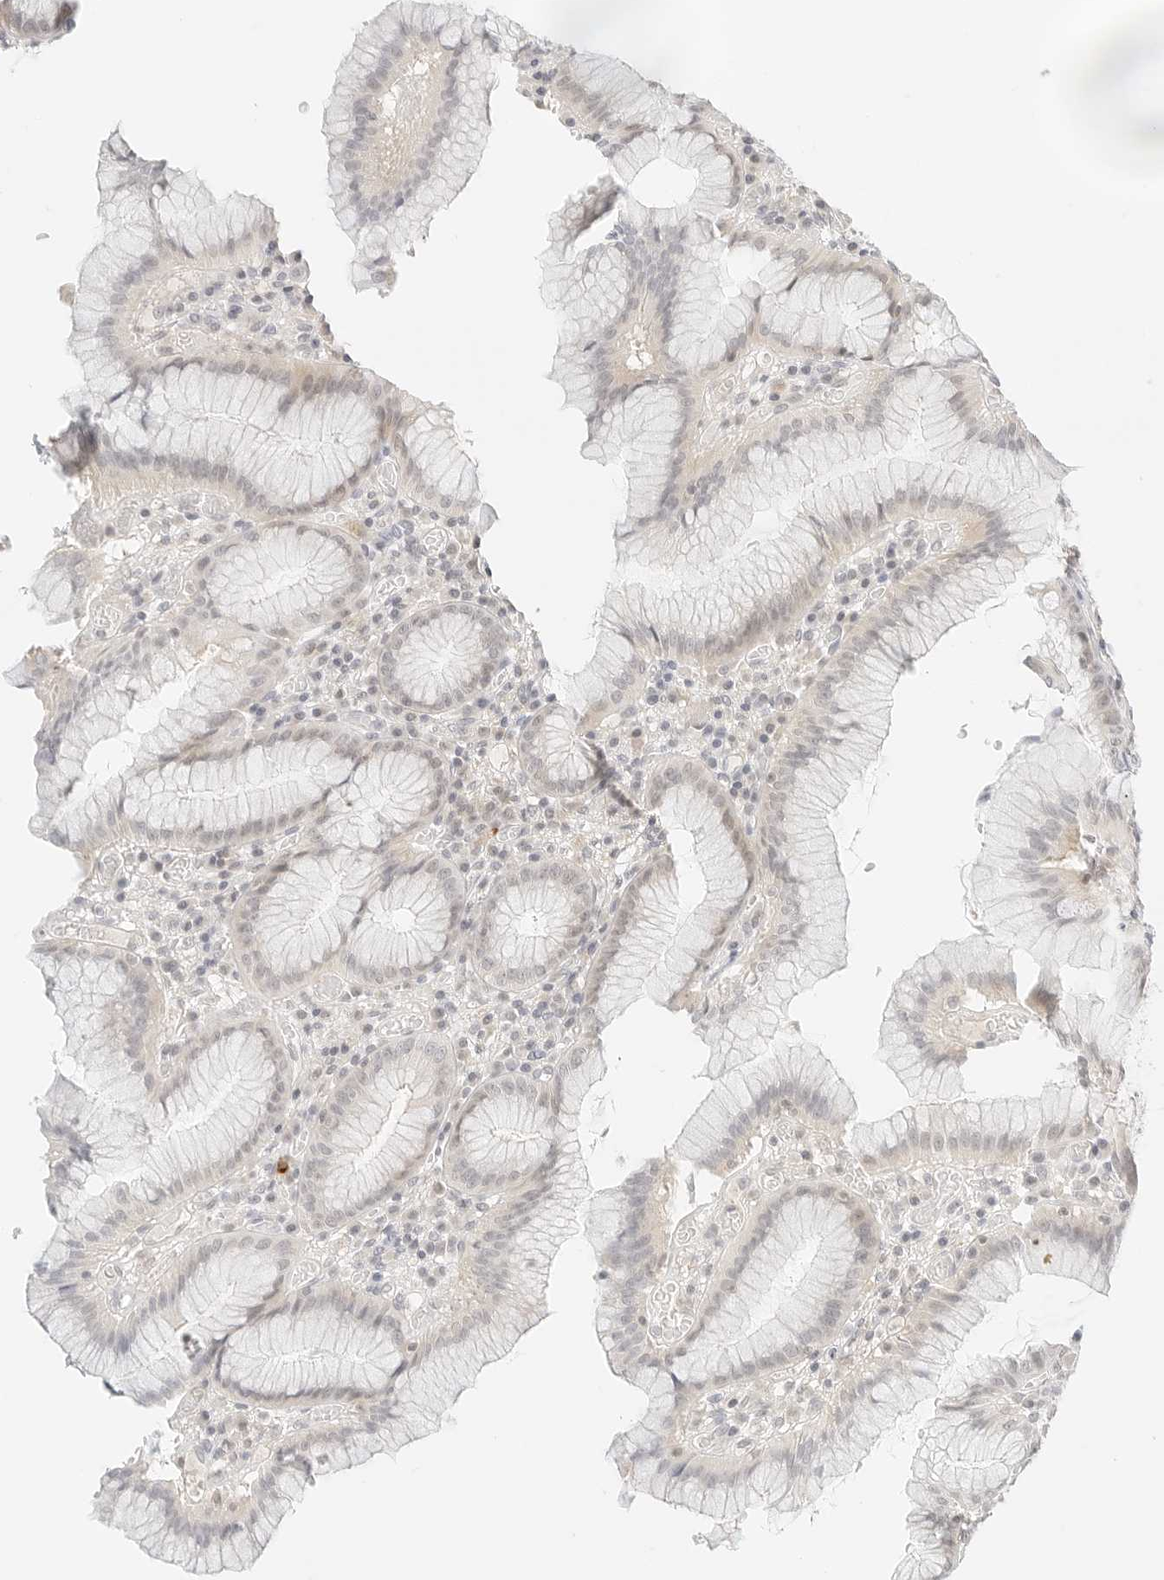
{"staining": {"intensity": "weak", "quantity": "<25%", "location": "cytoplasmic/membranous,nuclear"}, "tissue": "stomach", "cell_type": "Glandular cells", "image_type": "normal", "snomed": [{"axis": "morphology", "description": "Normal tissue, NOS"}, {"axis": "topography", "description": "Stomach"}], "caption": "A high-resolution image shows IHC staining of unremarkable stomach, which exhibits no significant expression in glandular cells. (Brightfield microscopy of DAB immunohistochemistry (IHC) at high magnification).", "gene": "GNAS", "patient": {"sex": "male", "age": 55}}